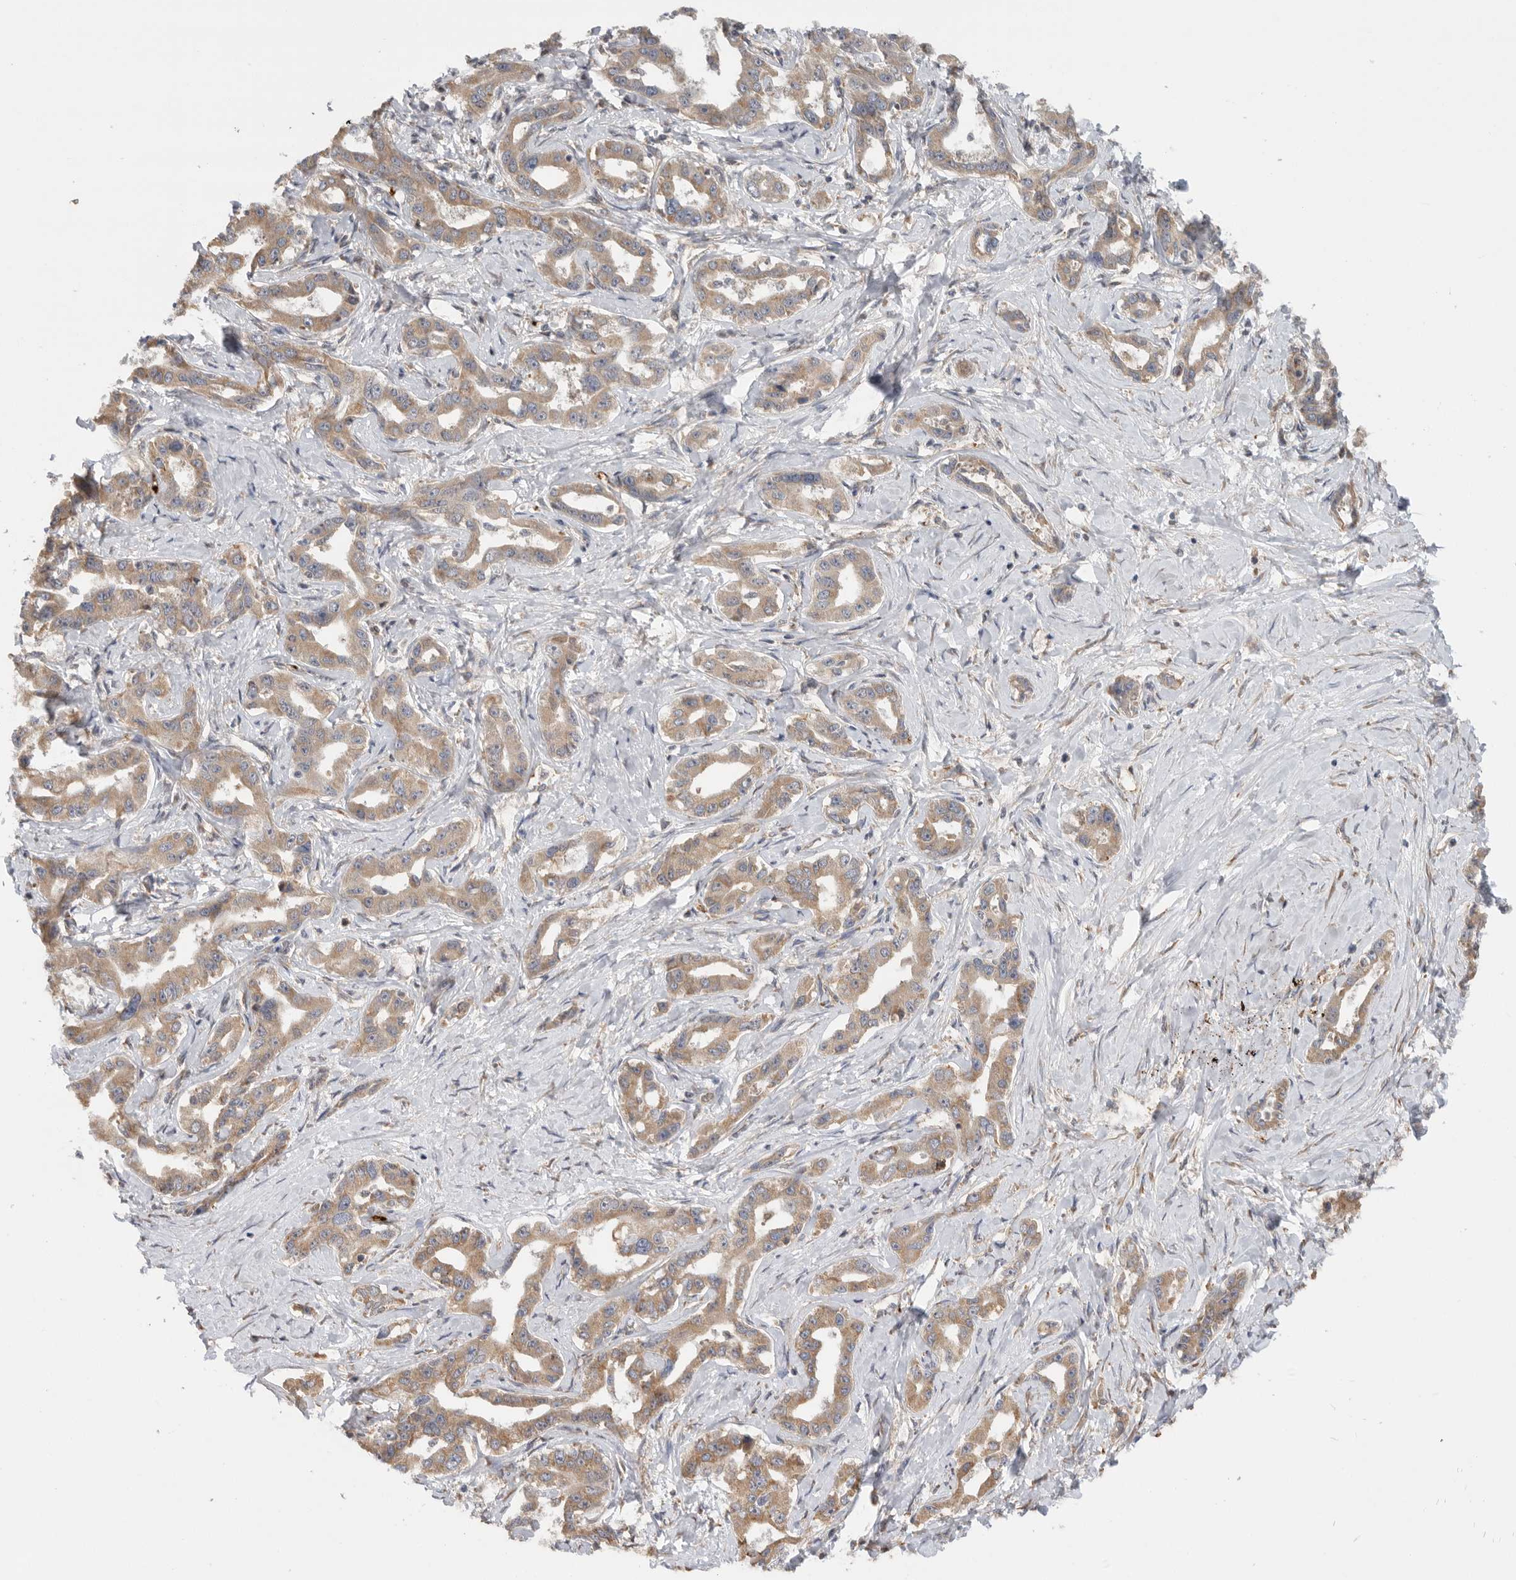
{"staining": {"intensity": "moderate", "quantity": ">75%", "location": "cytoplasmic/membranous"}, "tissue": "liver cancer", "cell_type": "Tumor cells", "image_type": "cancer", "snomed": [{"axis": "morphology", "description": "Cholangiocarcinoma"}, {"axis": "topography", "description": "Liver"}], "caption": "The micrograph demonstrates a brown stain indicating the presence of a protein in the cytoplasmic/membranous of tumor cells in cholangiocarcinoma (liver).", "gene": "CDC42BPB", "patient": {"sex": "male", "age": 59}}